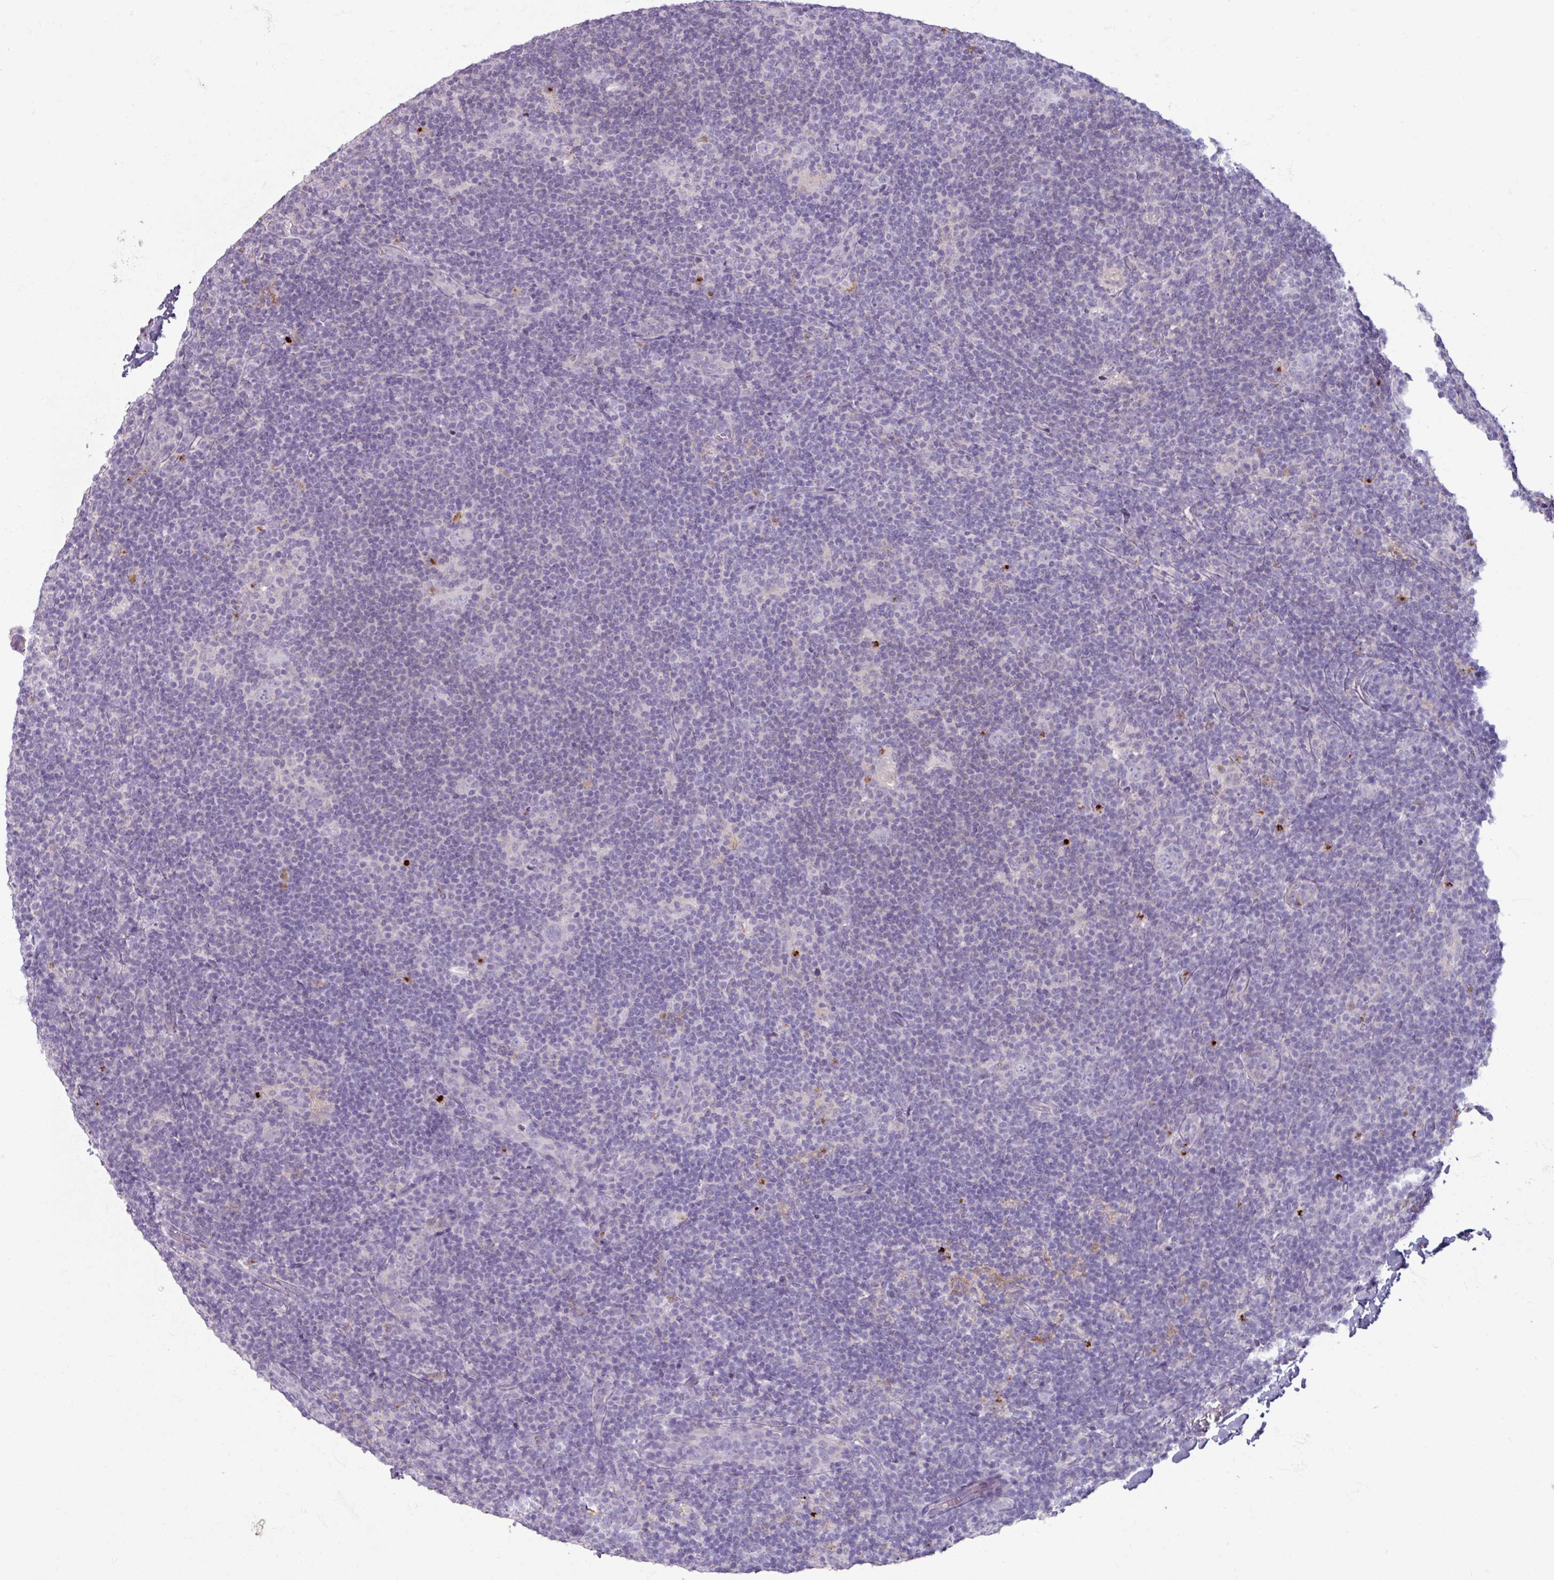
{"staining": {"intensity": "negative", "quantity": "none", "location": "none"}, "tissue": "lymphoma", "cell_type": "Tumor cells", "image_type": "cancer", "snomed": [{"axis": "morphology", "description": "Hodgkin's disease, NOS"}, {"axis": "topography", "description": "Lymph node"}], "caption": "The photomicrograph shows no significant positivity in tumor cells of lymphoma.", "gene": "SLC27A5", "patient": {"sex": "female", "age": 57}}